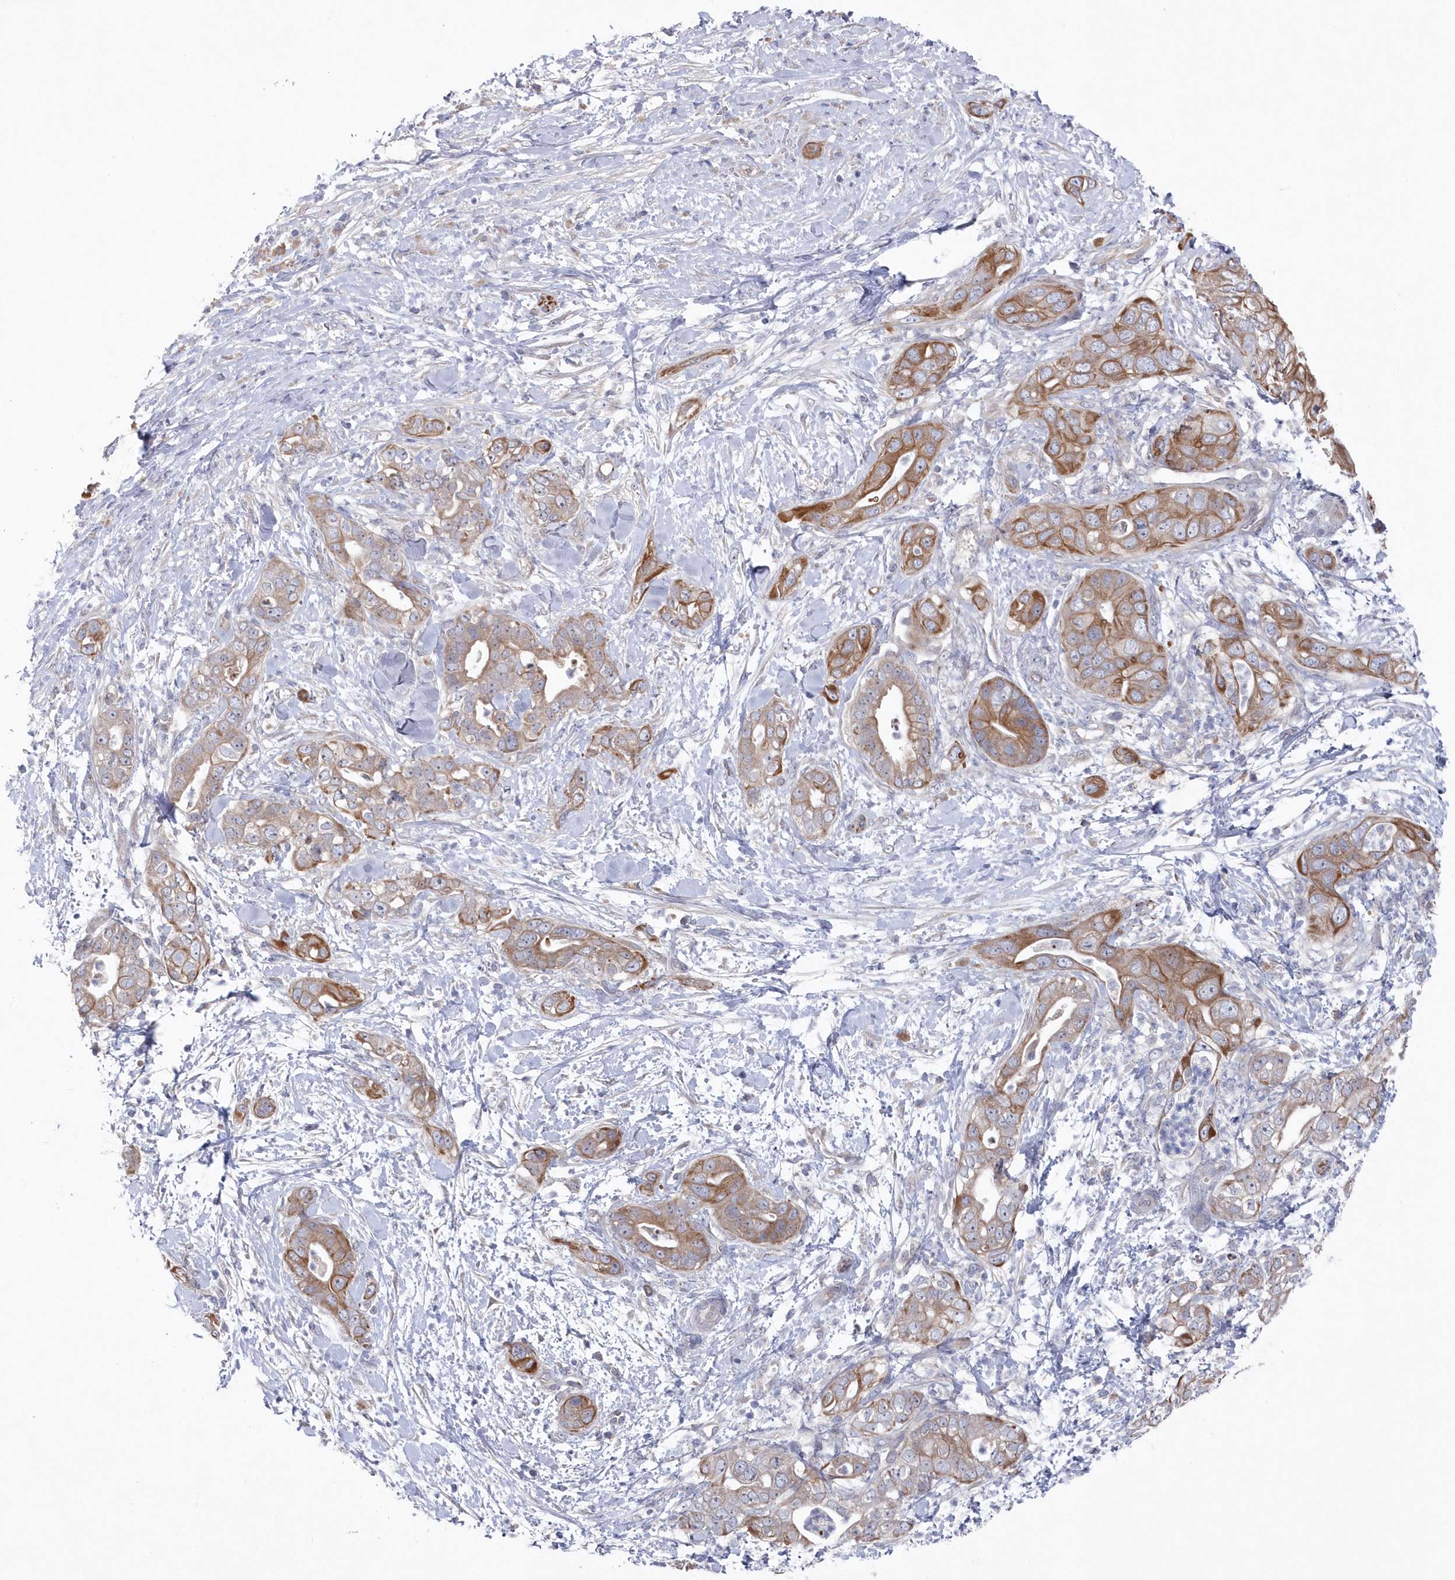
{"staining": {"intensity": "moderate", "quantity": ">75%", "location": "cytoplasmic/membranous"}, "tissue": "pancreatic cancer", "cell_type": "Tumor cells", "image_type": "cancer", "snomed": [{"axis": "morphology", "description": "Adenocarcinoma, NOS"}, {"axis": "topography", "description": "Pancreas"}], "caption": "Pancreatic adenocarcinoma stained with a protein marker shows moderate staining in tumor cells.", "gene": "KIAA1586", "patient": {"sex": "female", "age": 78}}